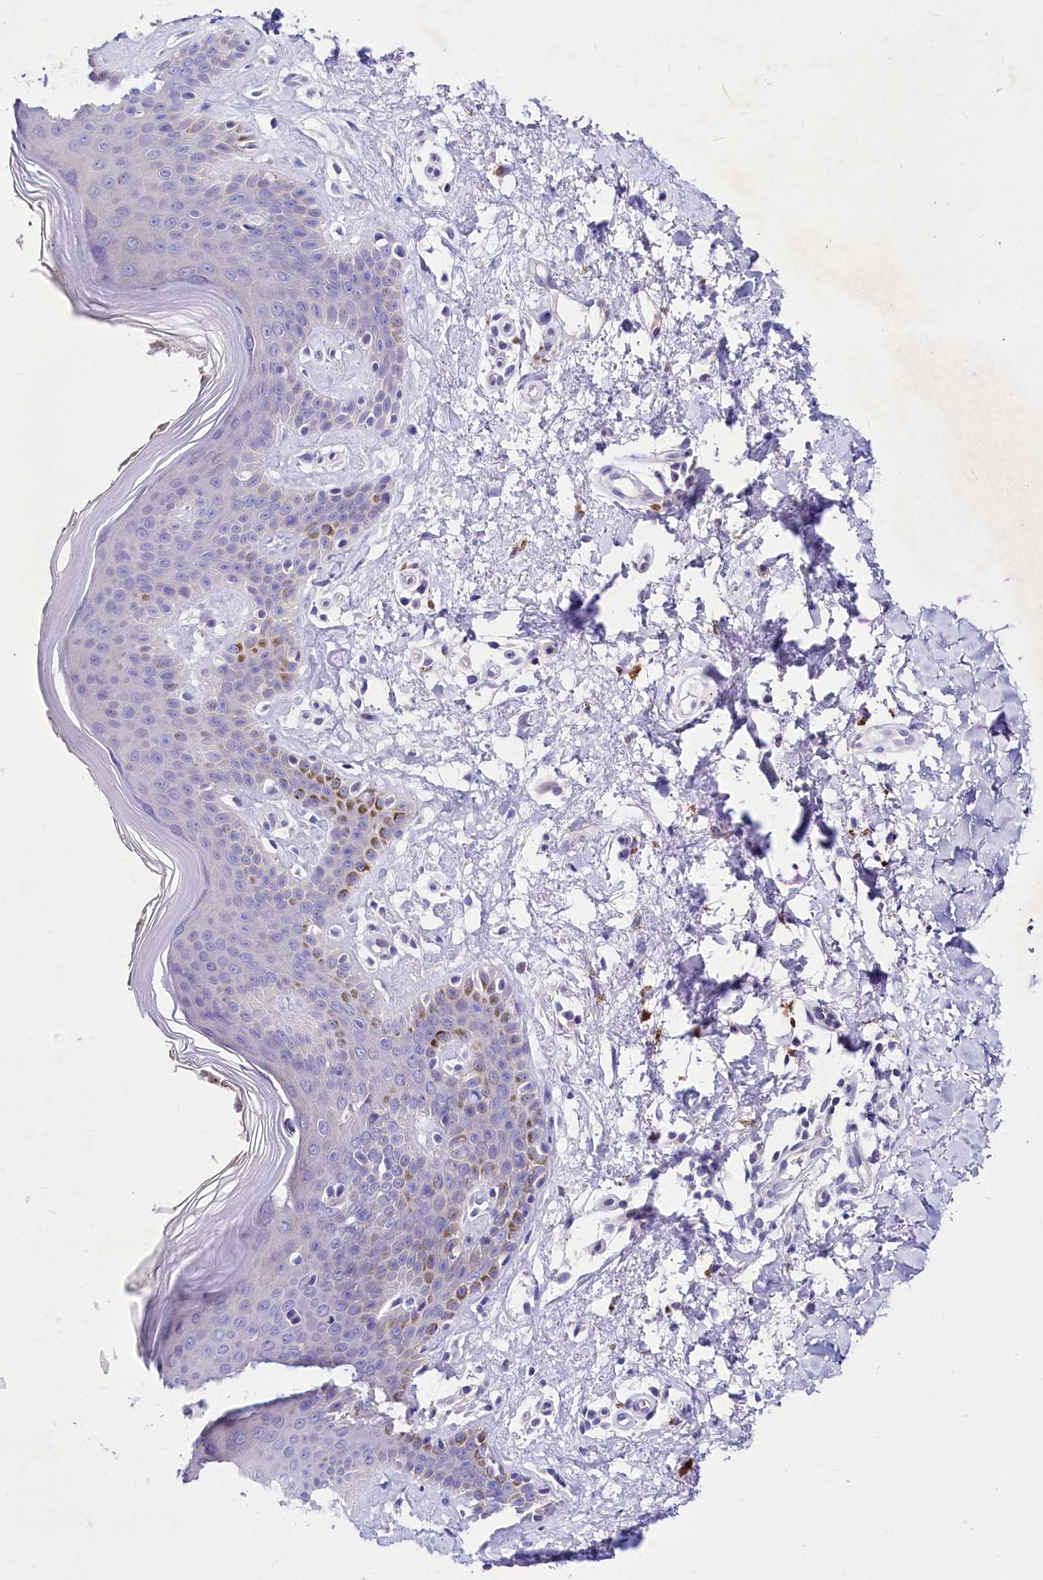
{"staining": {"intensity": "negative", "quantity": "none", "location": "none"}, "tissue": "skin", "cell_type": "Fibroblasts", "image_type": "normal", "snomed": [{"axis": "morphology", "description": "Normal tissue, NOS"}, {"axis": "topography", "description": "Skin"}], "caption": "IHC of benign human skin shows no positivity in fibroblasts.", "gene": "ABHD5", "patient": {"sex": "female", "age": 64}}